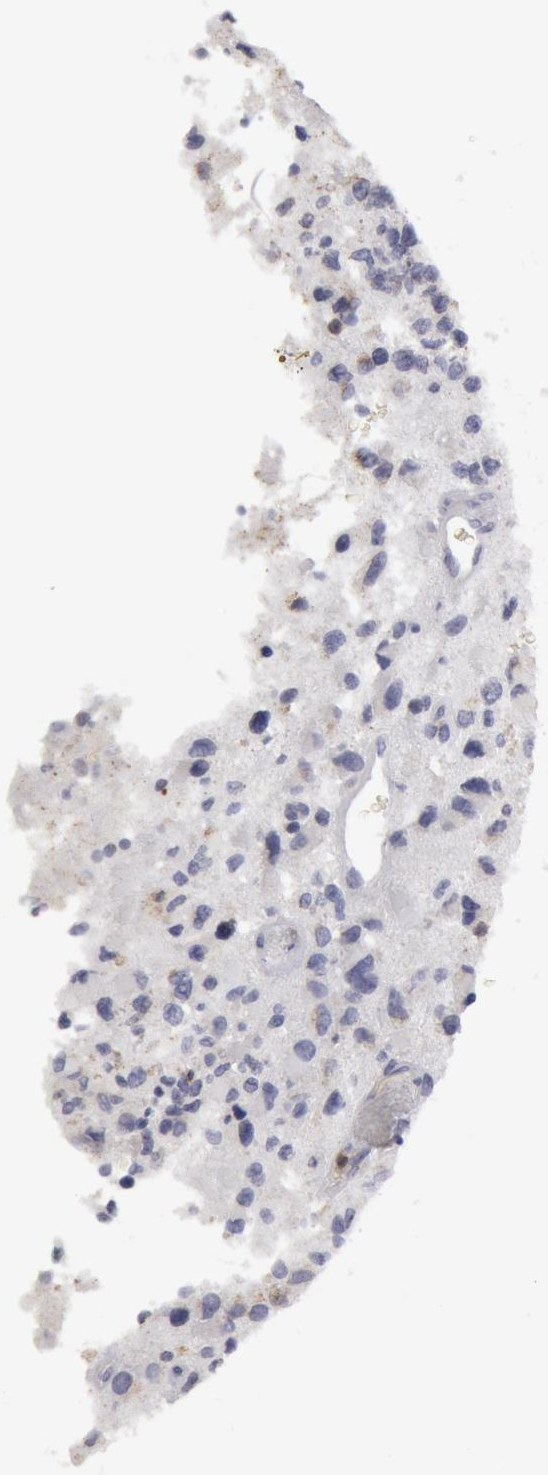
{"staining": {"intensity": "weak", "quantity": "<25%", "location": "cytoplasmic/membranous"}, "tissue": "glioma", "cell_type": "Tumor cells", "image_type": "cancer", "snomed": [{"axis": "morphology", "description": "Glioma, malignant, High grade"}, {"axis": "topography", "description": "Brain"}], "caption": "The immunohistochemistry (IHC) histopathology image has no significant staining in tumor cells of glioma tissue.", "gene": "CAT", "patient": {"sex": "male", "age": 69}}